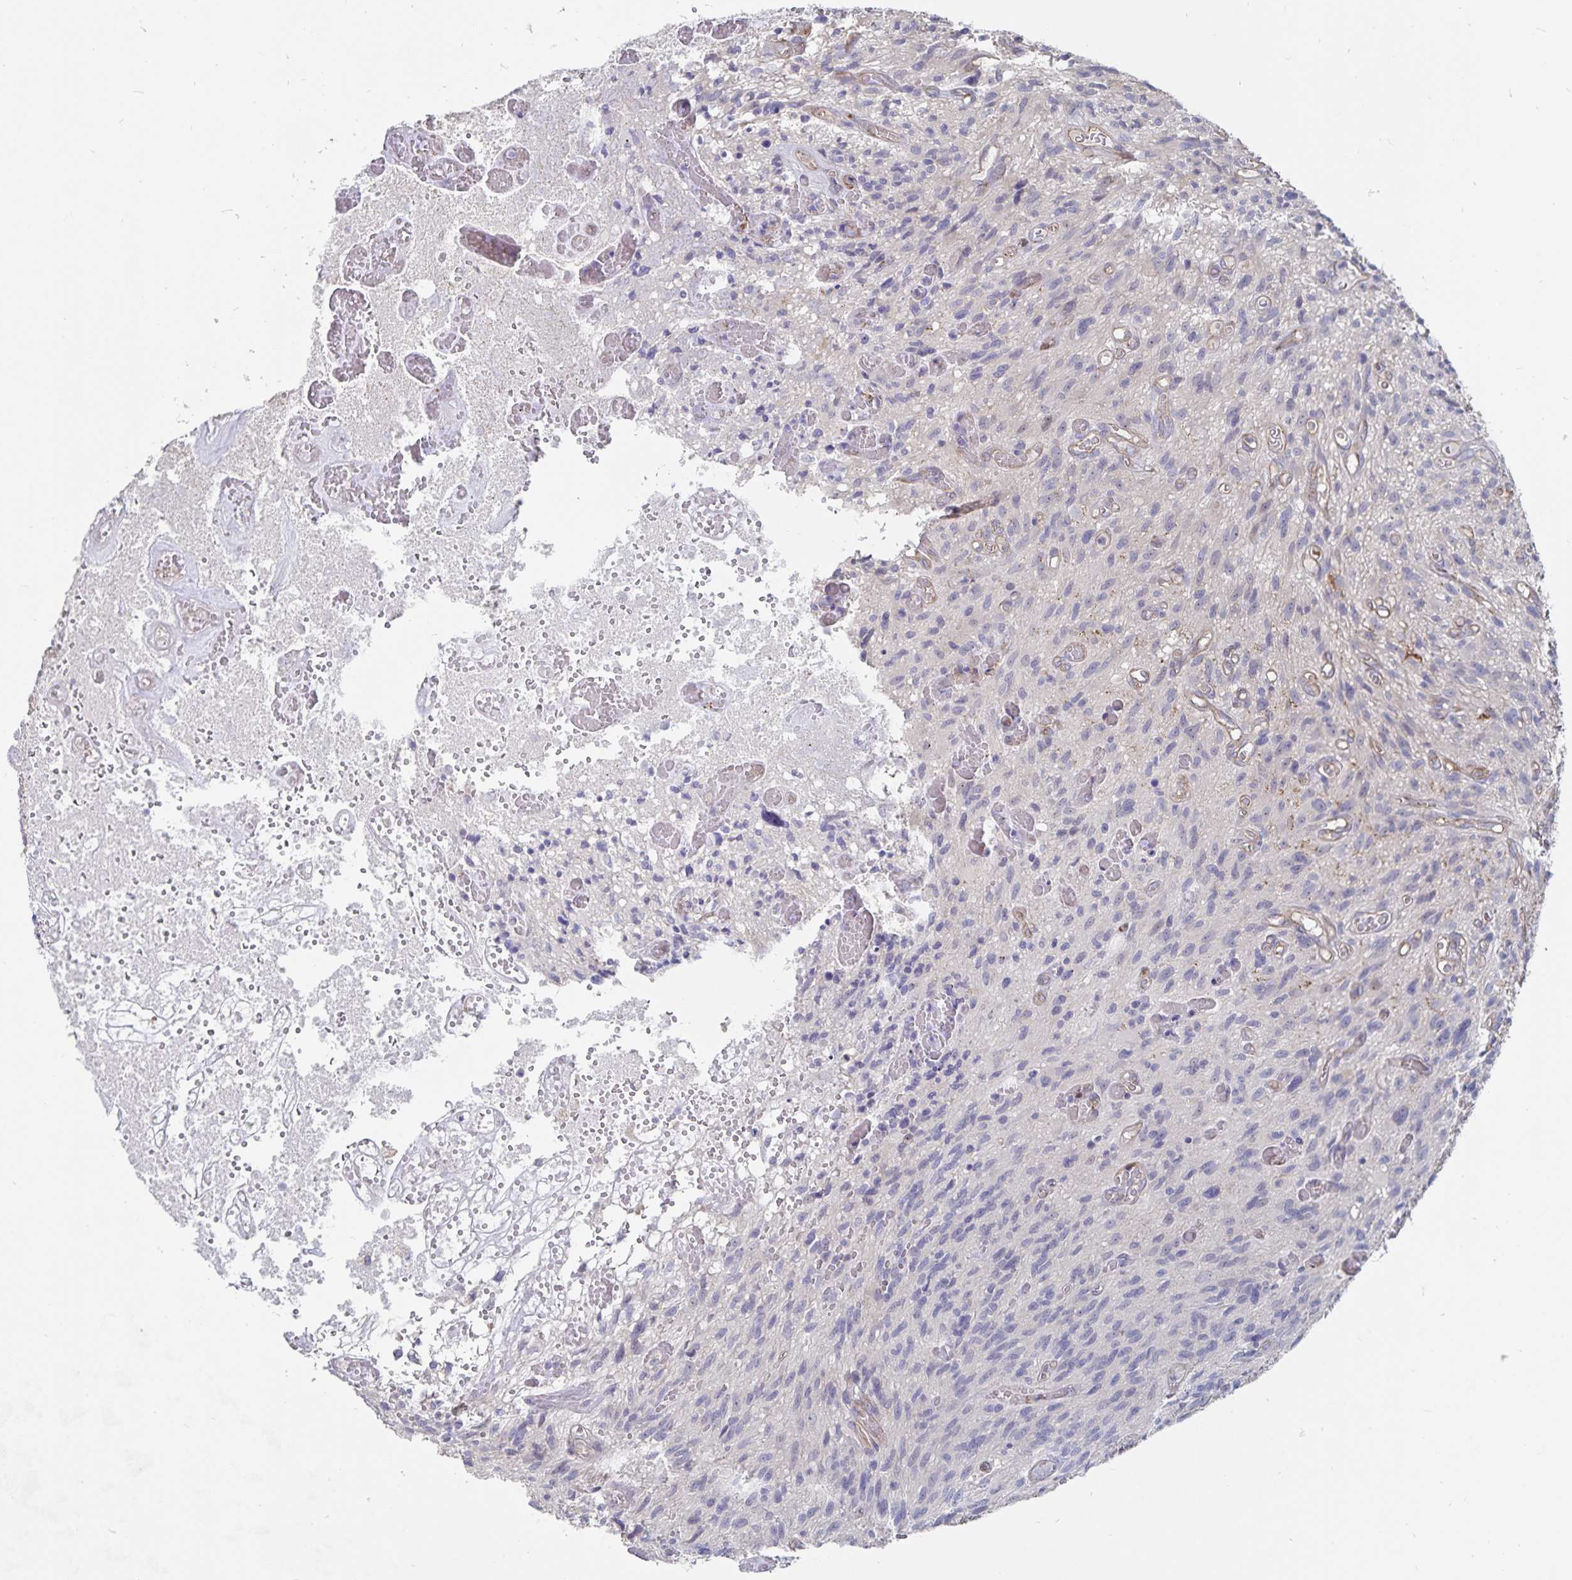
{"staining": {"intensity": "negative", "quantity": "none", "location": "none"}, "tissue": "glioma", "cell_type": "Tumor cells", "image_type": "cancer", "snomed": [{"axis": "morphology", "description": "Glioma, malignant, High grade"}, {"axis": "topography", "description": "Brain"}], "caption": "A high-resolution photomicrograph shows immunohistochemistry (IHC) staining of malignant glioma (high-grade), which demonstrates no significant positivity in tumor cells.", "gene": "SSTR1", "patient": {"sex": "male", "age": 75}}